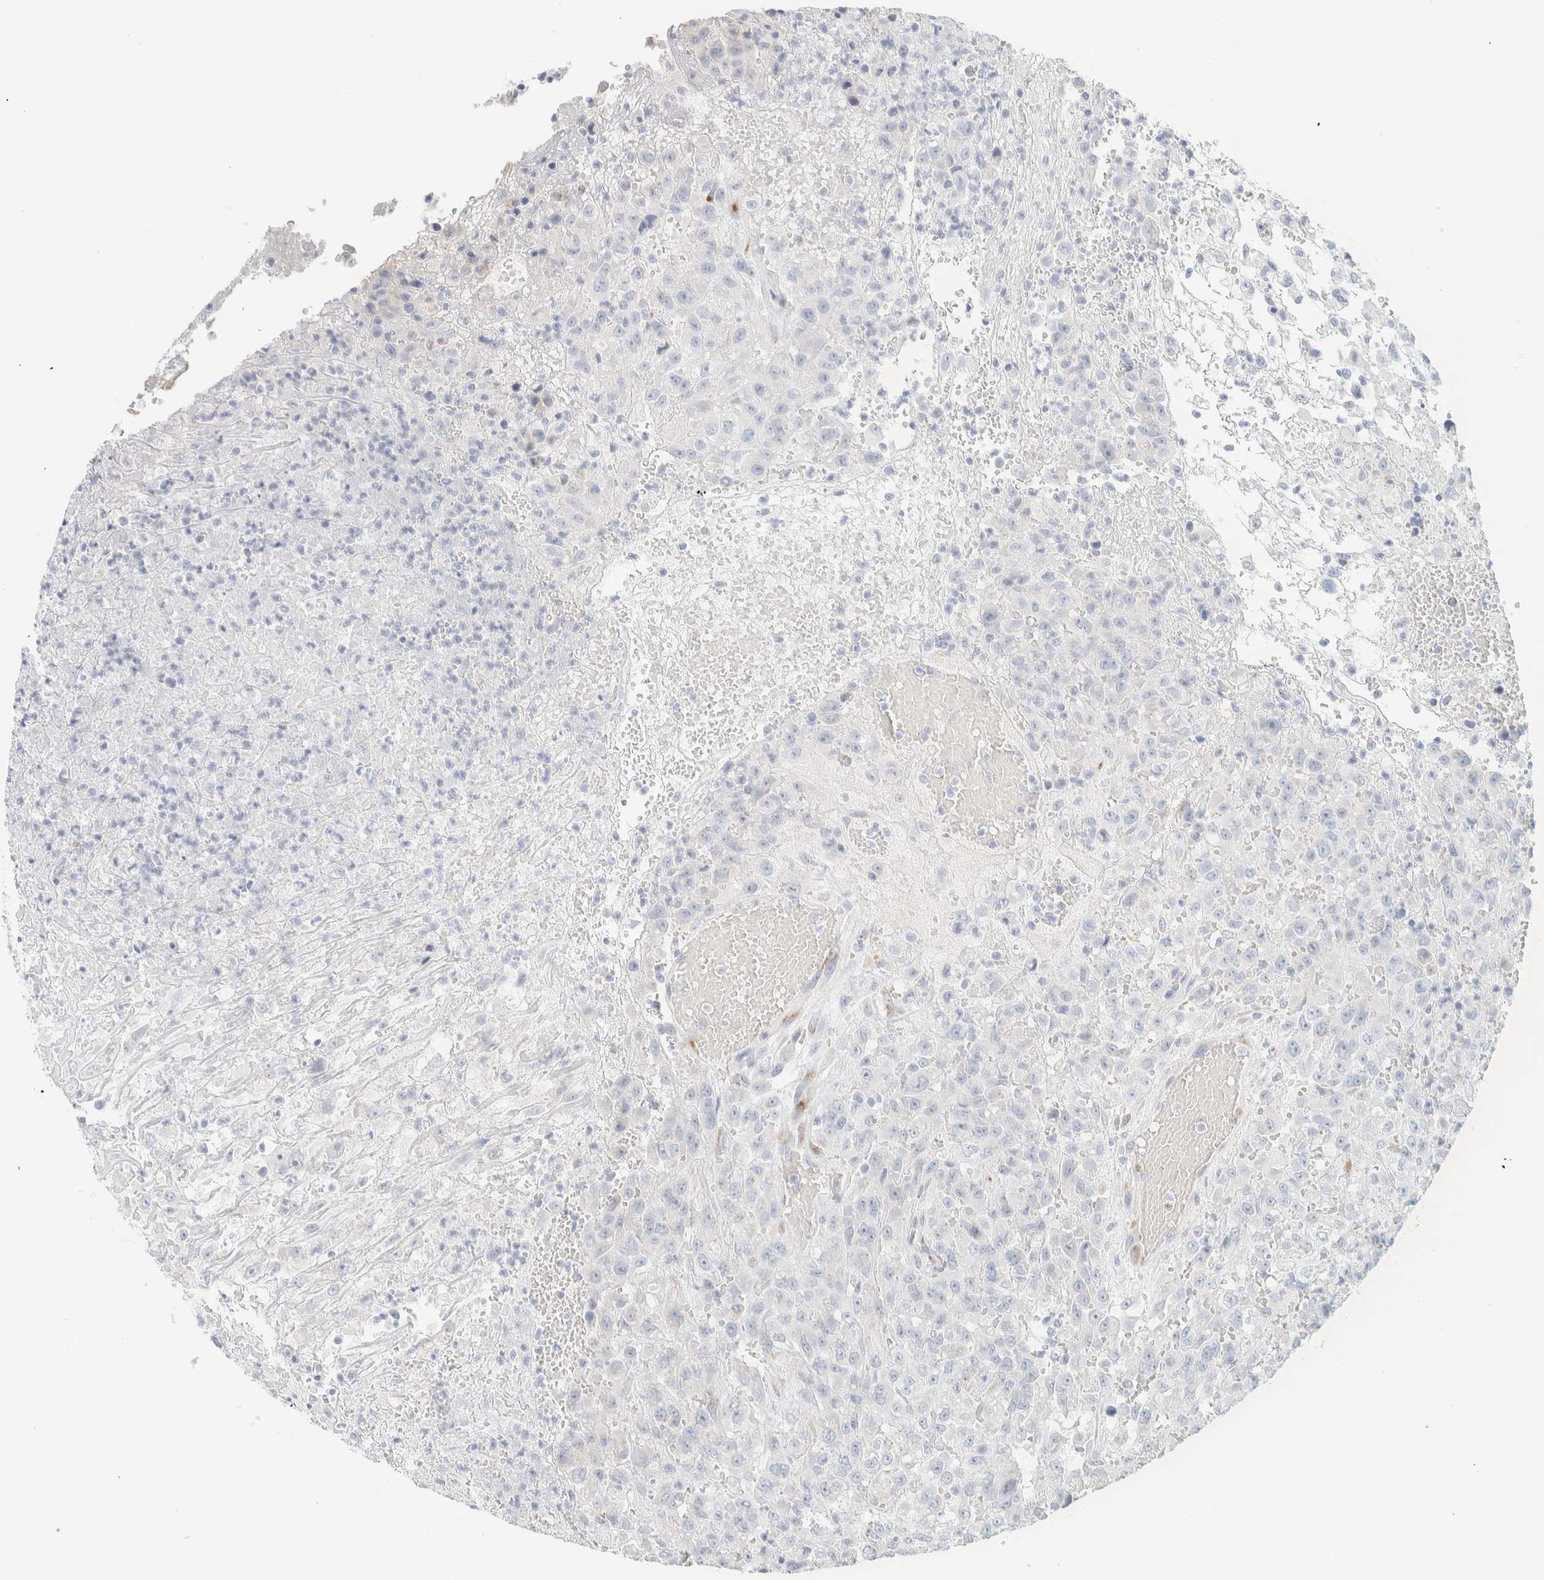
{"staining": {"intensity": "negative", "quantity": "none", "location": "none"}, "tissue": "urothelial cancer", "cell_type": "Tumor cells", "image_type": "cancer", "snomed": [{"axis": "morphology", "description": "Urothelial carcinoma, High grade"}, {"axis": "topography", "description": "Urinary bladder"}], "caption": "A photomicrograph of human urothelial cancer is negative for staining in tumor cells.", "gene": "SPNS3", "patient": {"sex": "male", "age": 46}}